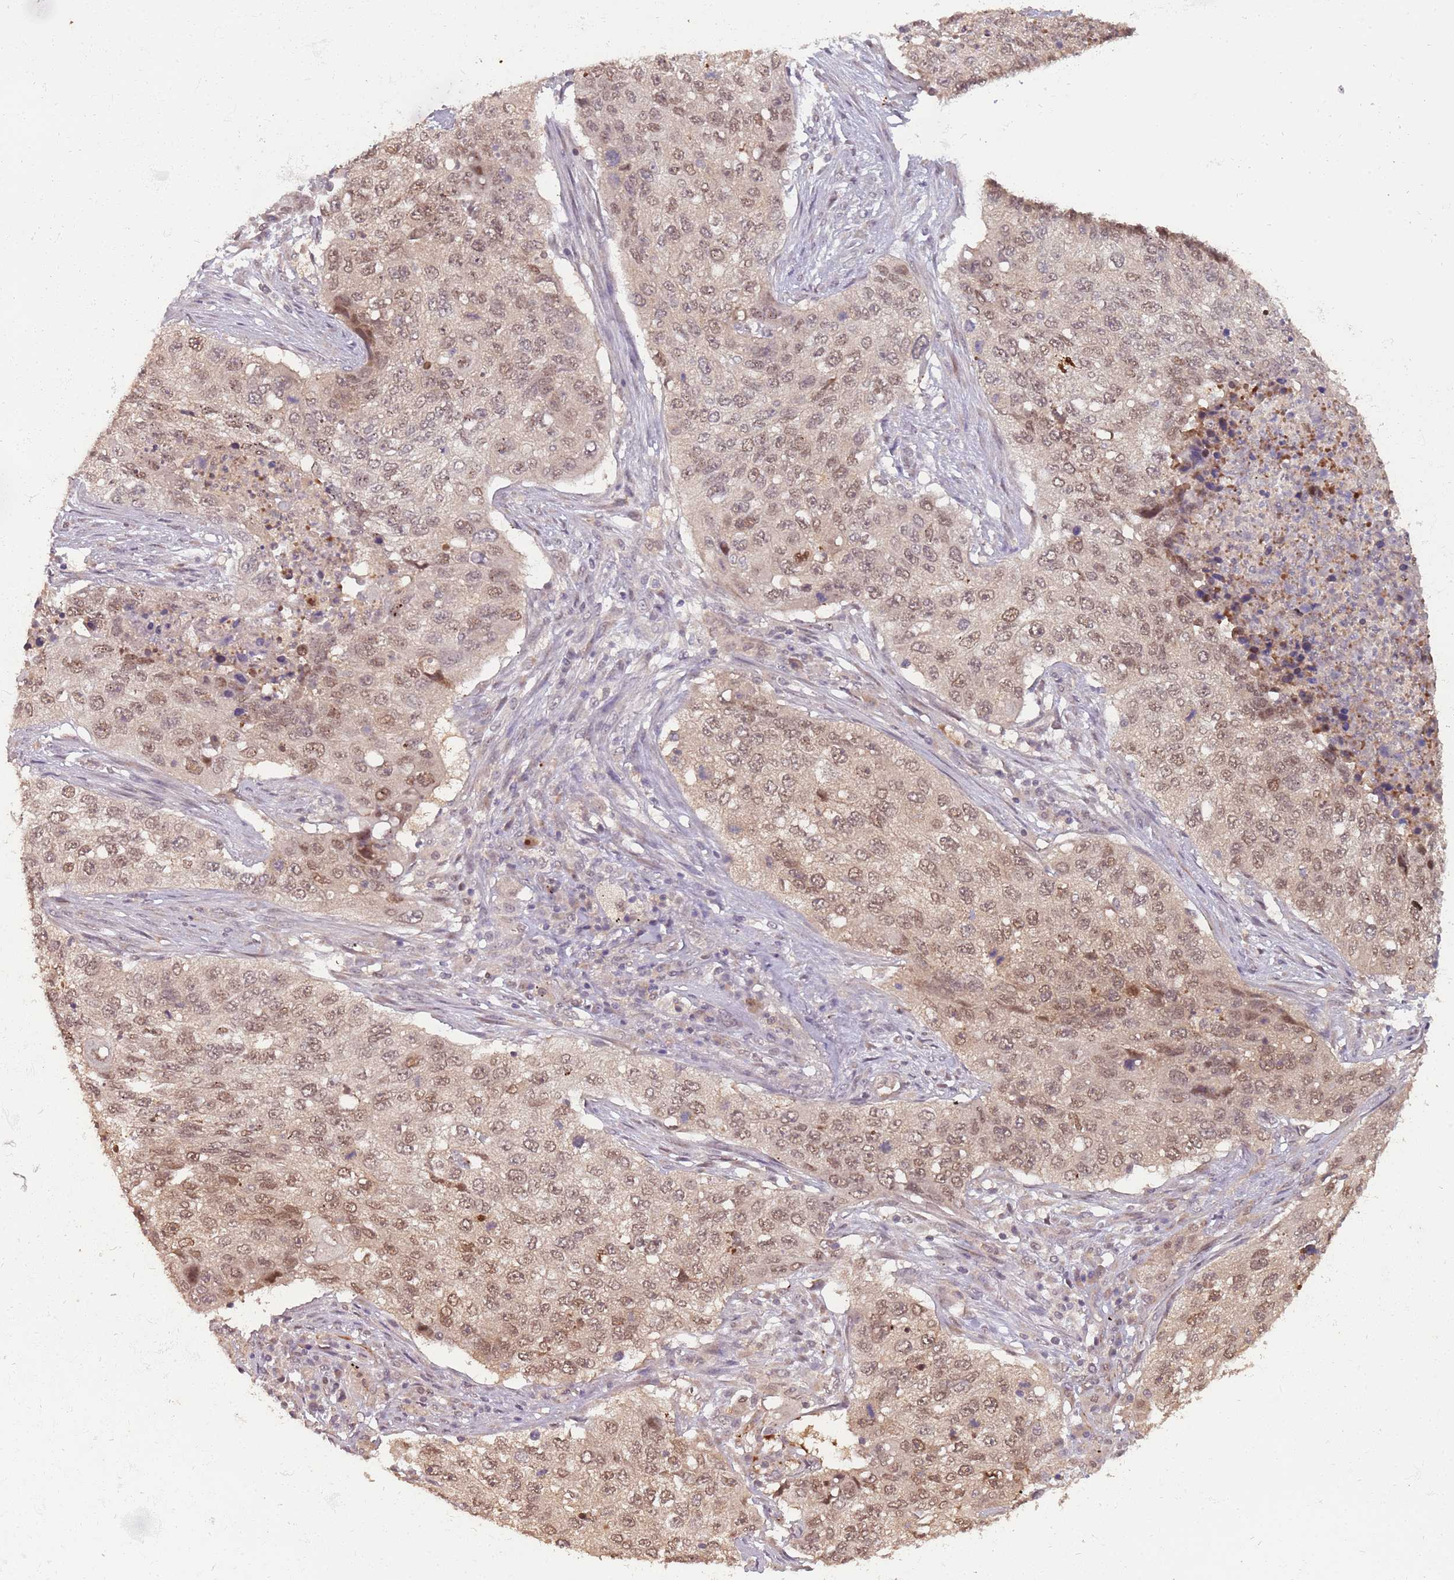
{"staining": {"intensity": "weak", "quantity": ">75%", "location": "nuclear"}, "tissue": "lung cancer", "cell_type": "Tumor cells", "image_type": "cancer", "snomed": [{"axis": "morphology", "description": "Squamous cell carcinoma, NOS"}, {"axis": "topography", "description": "Lung"}], "caption": "Human lung cancer (squamous cell carcinoma) stained for a protein (brown) shows weak nuclear positive staining in about >75% of tumor cells.", "gene": "ZBTB5", "patient": {"sex": "female", "age": 63}}